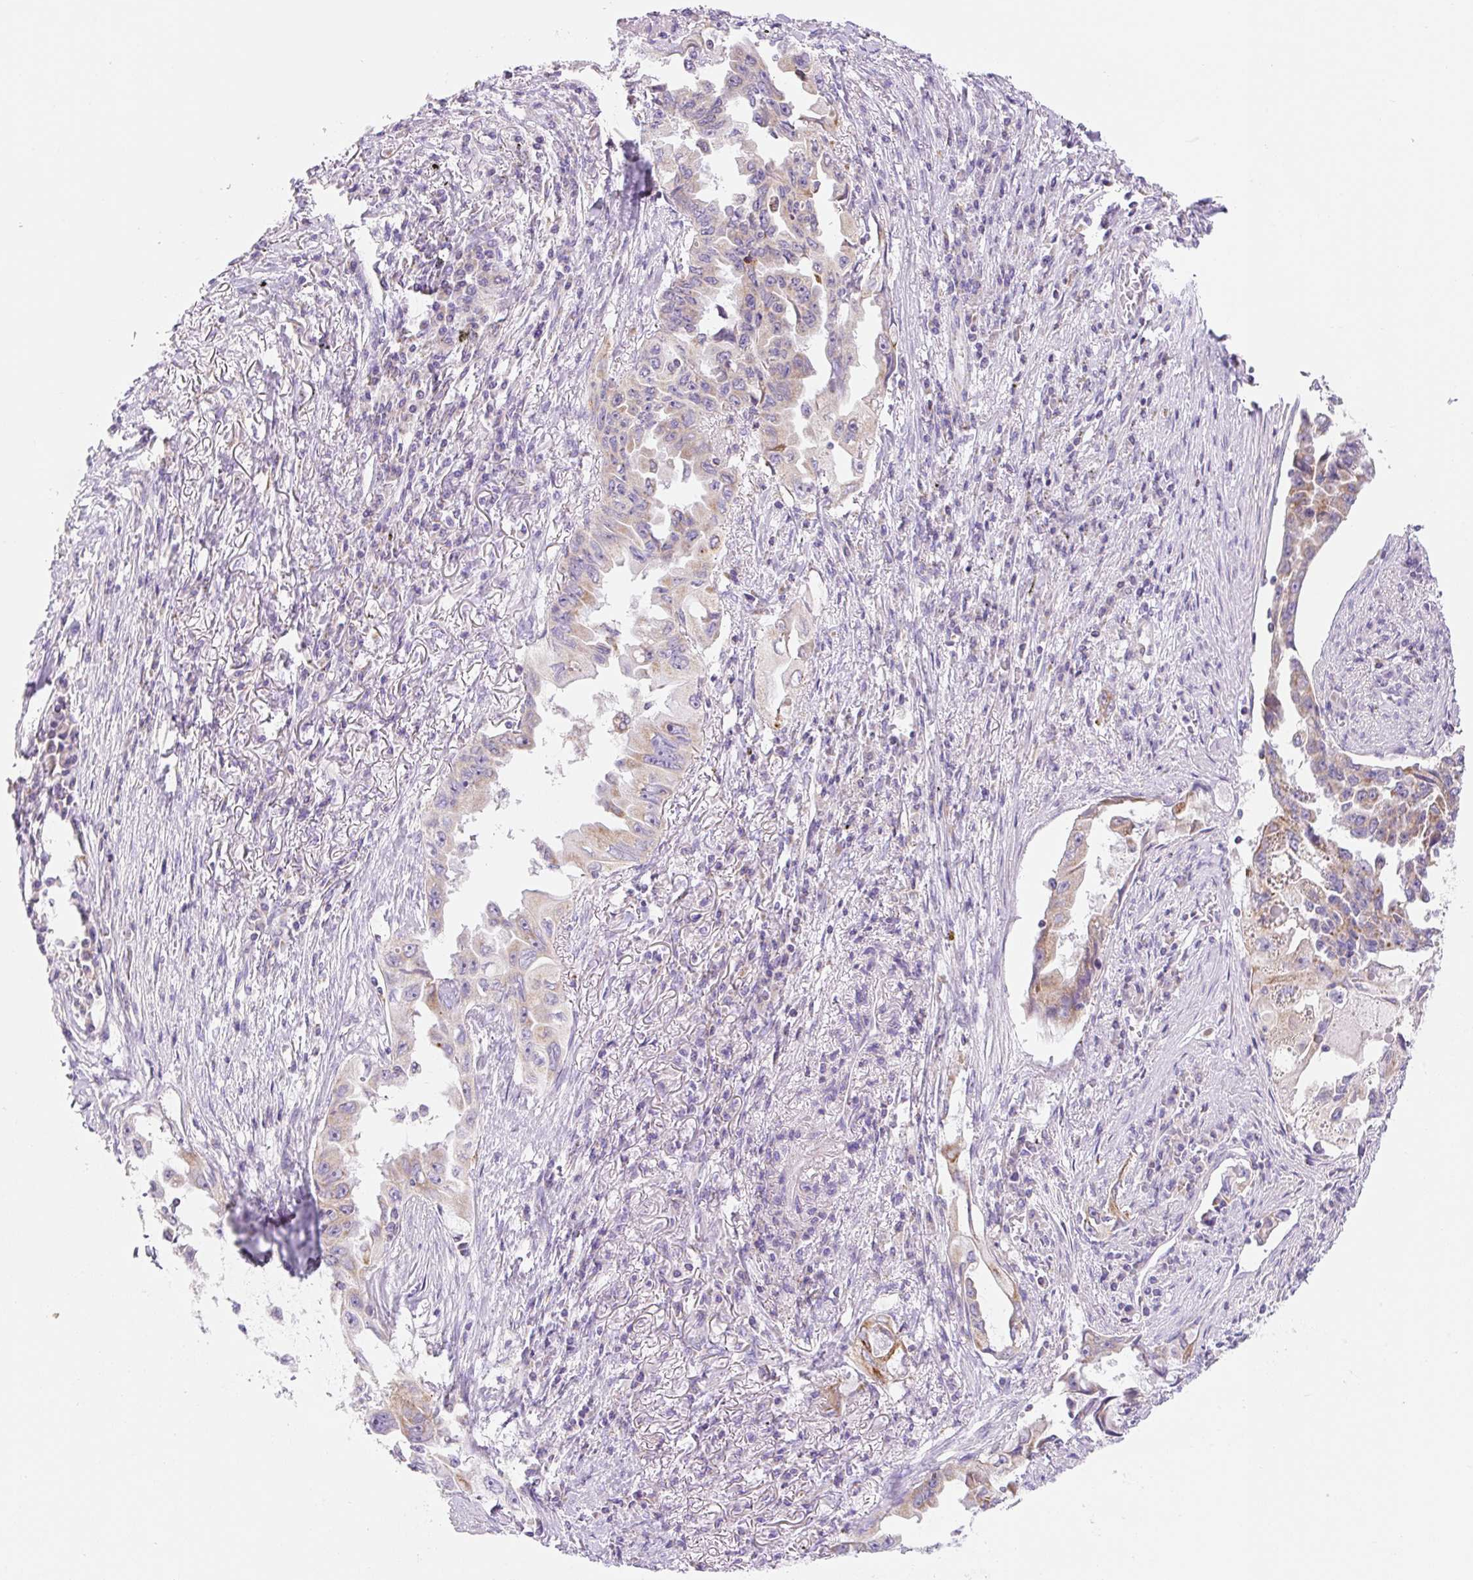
{"staining": {"intensity": "moderate", "quantity": "25%-75%", "location": "cytoplasmic/membranous"}, "tissue": "lung cancer", "cell_type": "Tumor cells", "image_type": "cancer", "snomed": [{"axis": "morphology", "description": "Adenocarcinoma, NOS"}, {"axis": "topography", "description": "Lung"}], "caption": "Brown immunohistochemical staining in human adenocarcinoma (lung) exhibits moderate cytoplasmic/membranous expression in about 25%-75% of tumor cells.", "gene": "FOCAD", "patient": {"sex": "female", "age": 51}}